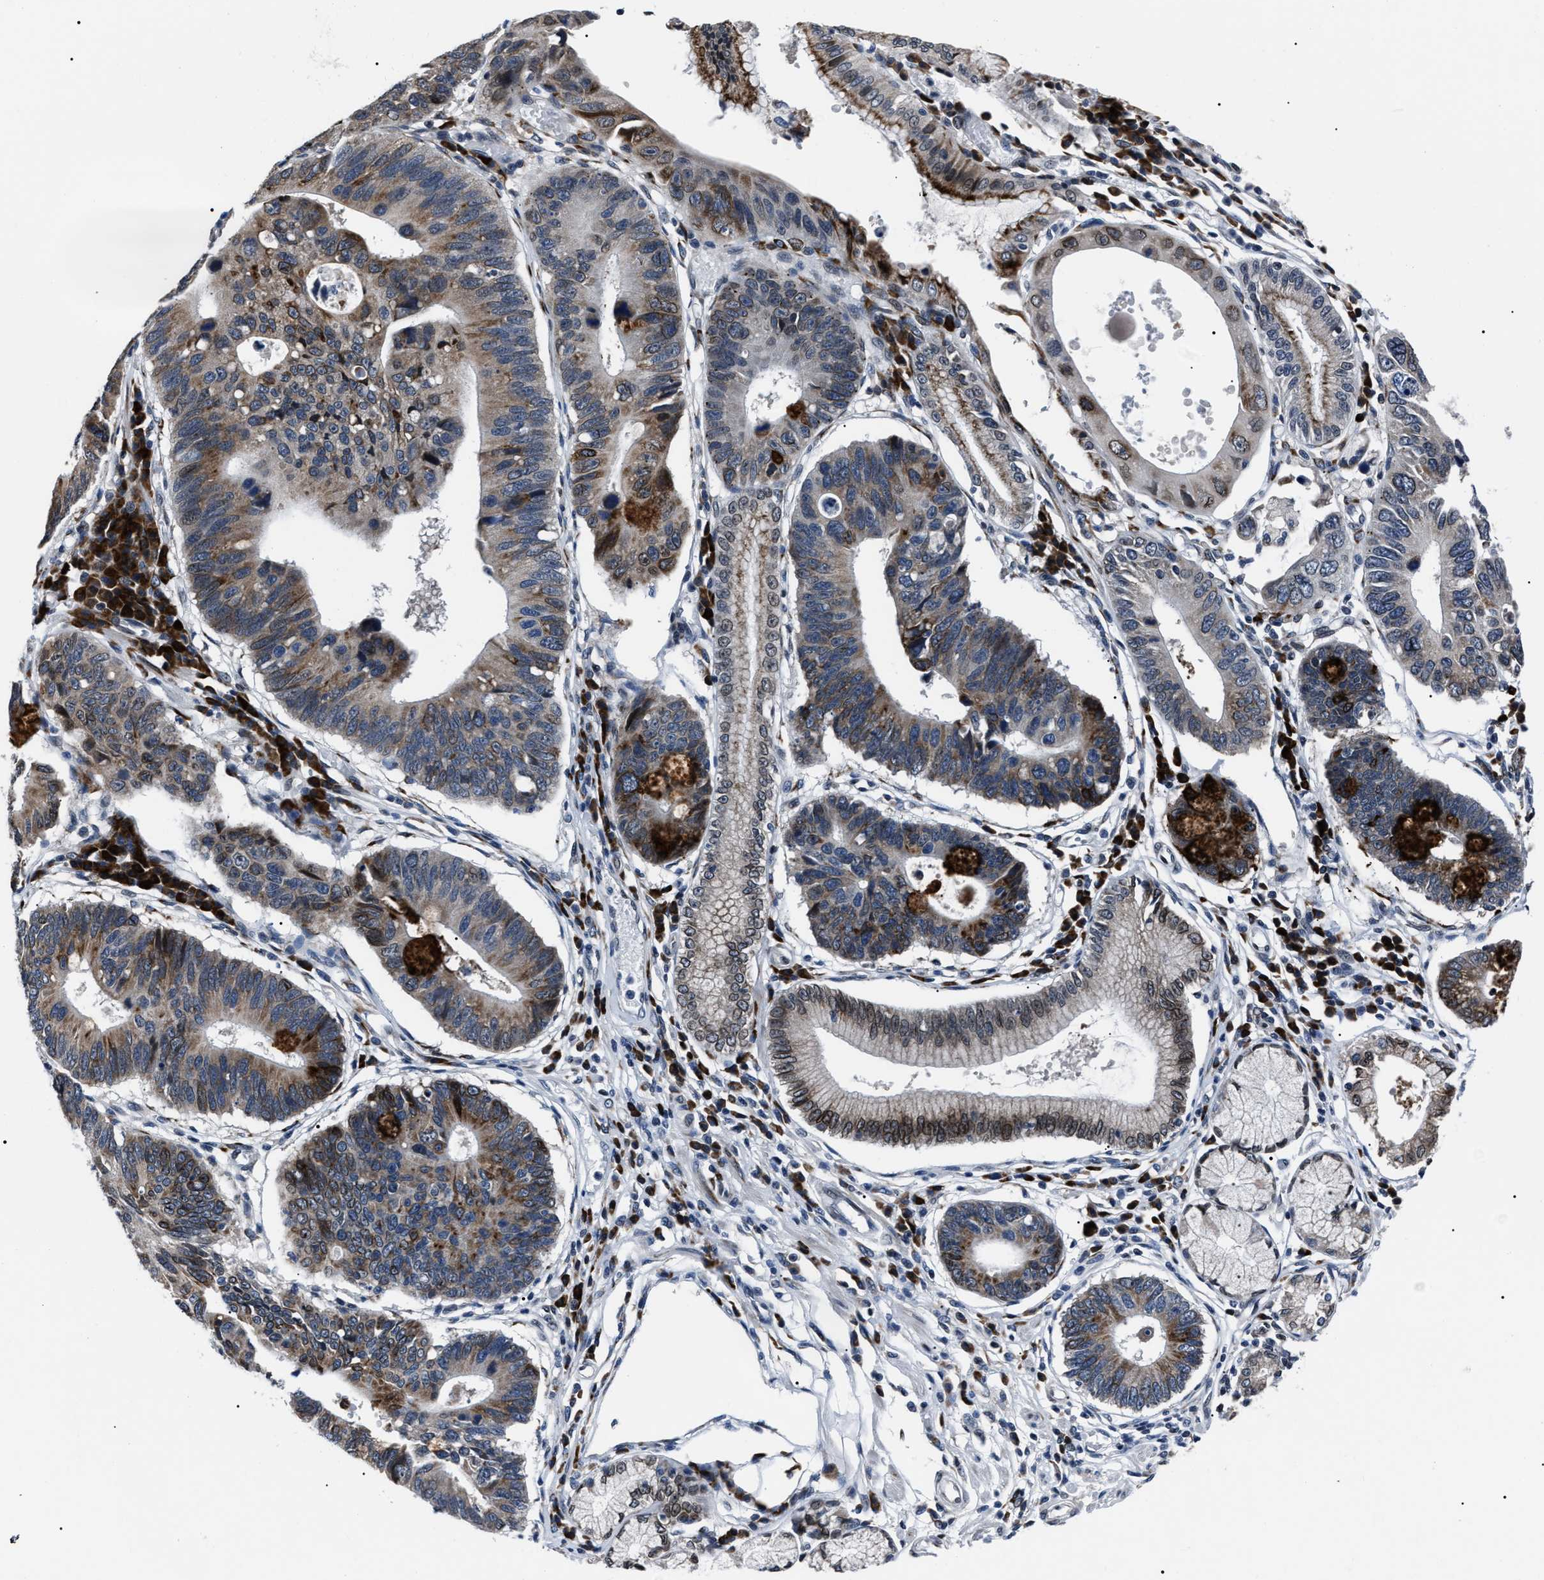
{"staining": {"intensity": "strong", "quantity": ">75%", "location": "cytoplasmic/membranous"}, "tissue": "stomach cancer", "cell_type": "Tumor cells", "image_type": "cancer", "snomed": [{"axis": "morphology", "description": "Adenocarcinoma, NOS"}, {"axis": "topography", "description": "Stomach"}], "caption": "The micrograph shows a brown stain indicating the presence of a protein in the cytoplasmic/membranous of tumor cells in stomach cancer (adenocarcinoma).", "gene": "LRRC14", "patient": {"sex": "male", "age": 59}}